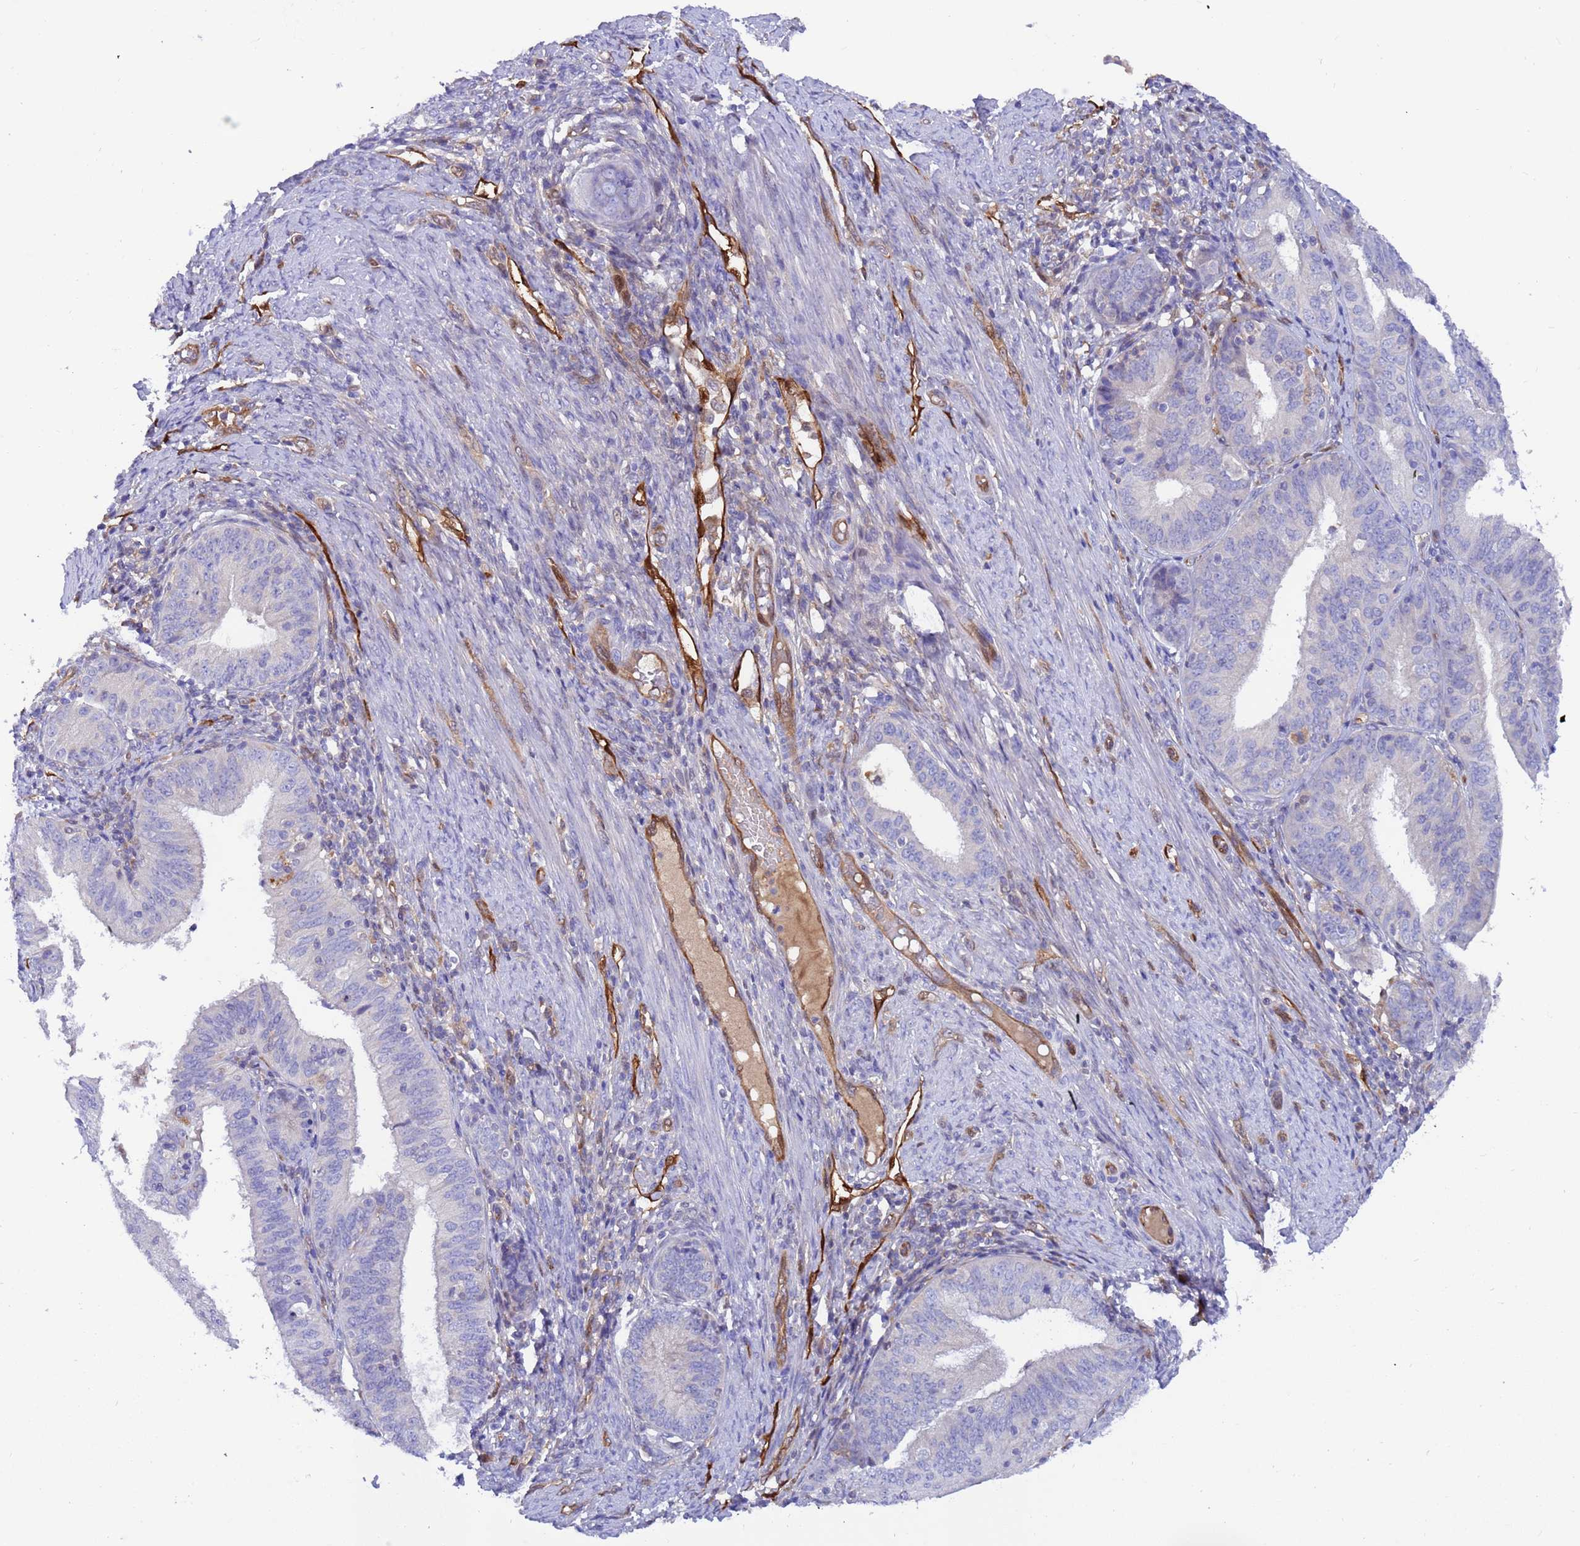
{"staining": {"intensity": "negative", "quantity": "none", "location": "none"}, "tissue": "endometrial cancer", "cell_type": "Tumor cells", "image_type": "cancer", "snomed": [{"axis": "morphology", "description": "Adenocarcinoma, NOS"}, {"axis": "topography", "description": "Endometrium"}], "caption": "Immunohistochemical staining of human endometrial cancer exhibits no significant positivity in tumor cells.", "gene": "FOXRED1", "patient": {"sex": "female", "age": 51}}